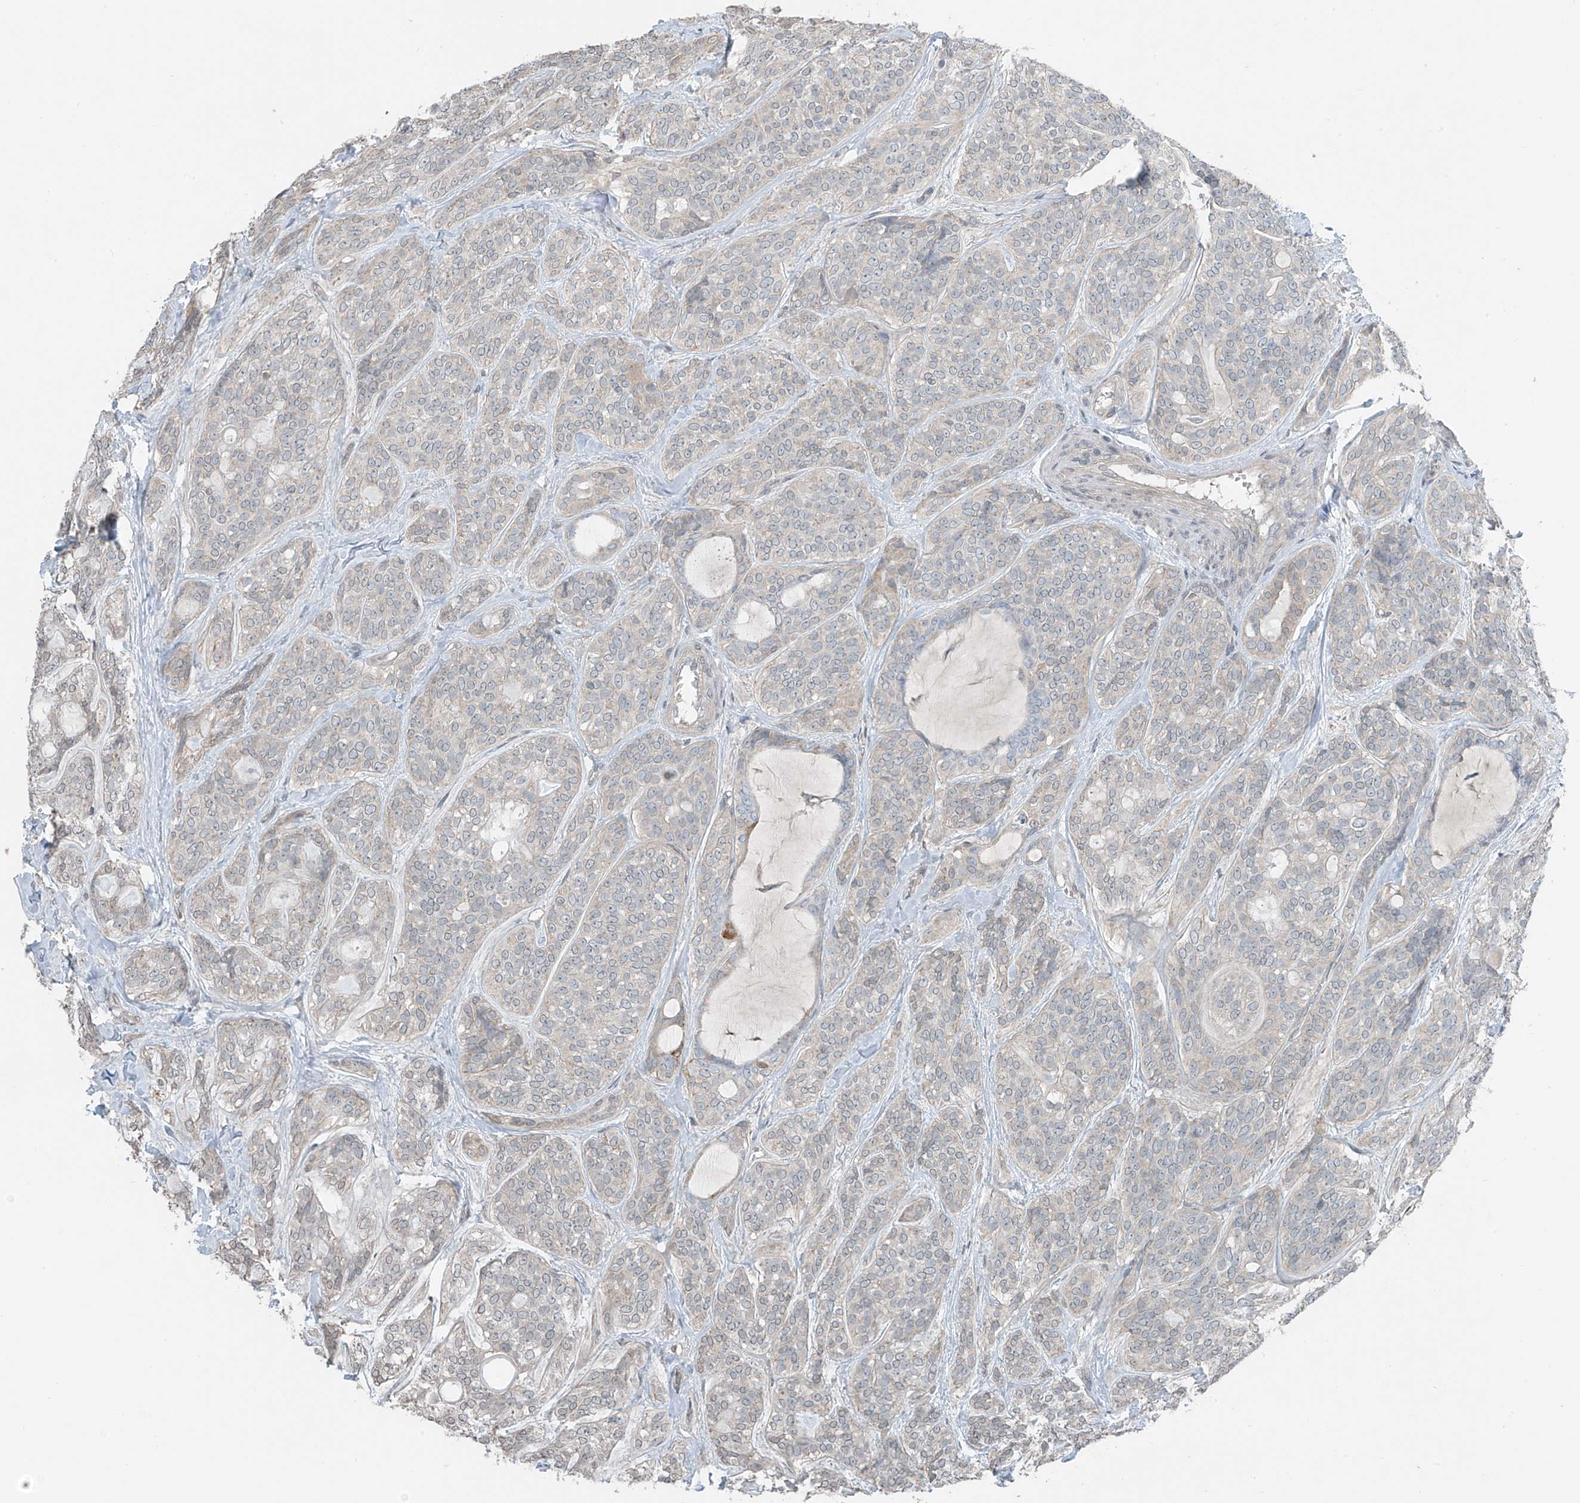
{"staining": {"intensity": "negative", "quantity": "none", "location": "none"}, "tissue": "head and neck cancer", "cell_type": "Tumor cells", "image_type": "cancer", "snomed": [{"axis": "morphology", "description": "Adenocarcinoma, NOS"}, {"axis": "topography", "description": "Head-Neck"}], "caption": "A photomicrograph of human adenocarcinoma (head and neck) is negative for staining in tumor cells.", "gene": "HOXA11", "patient": {"sex": "male", "age": 66}}